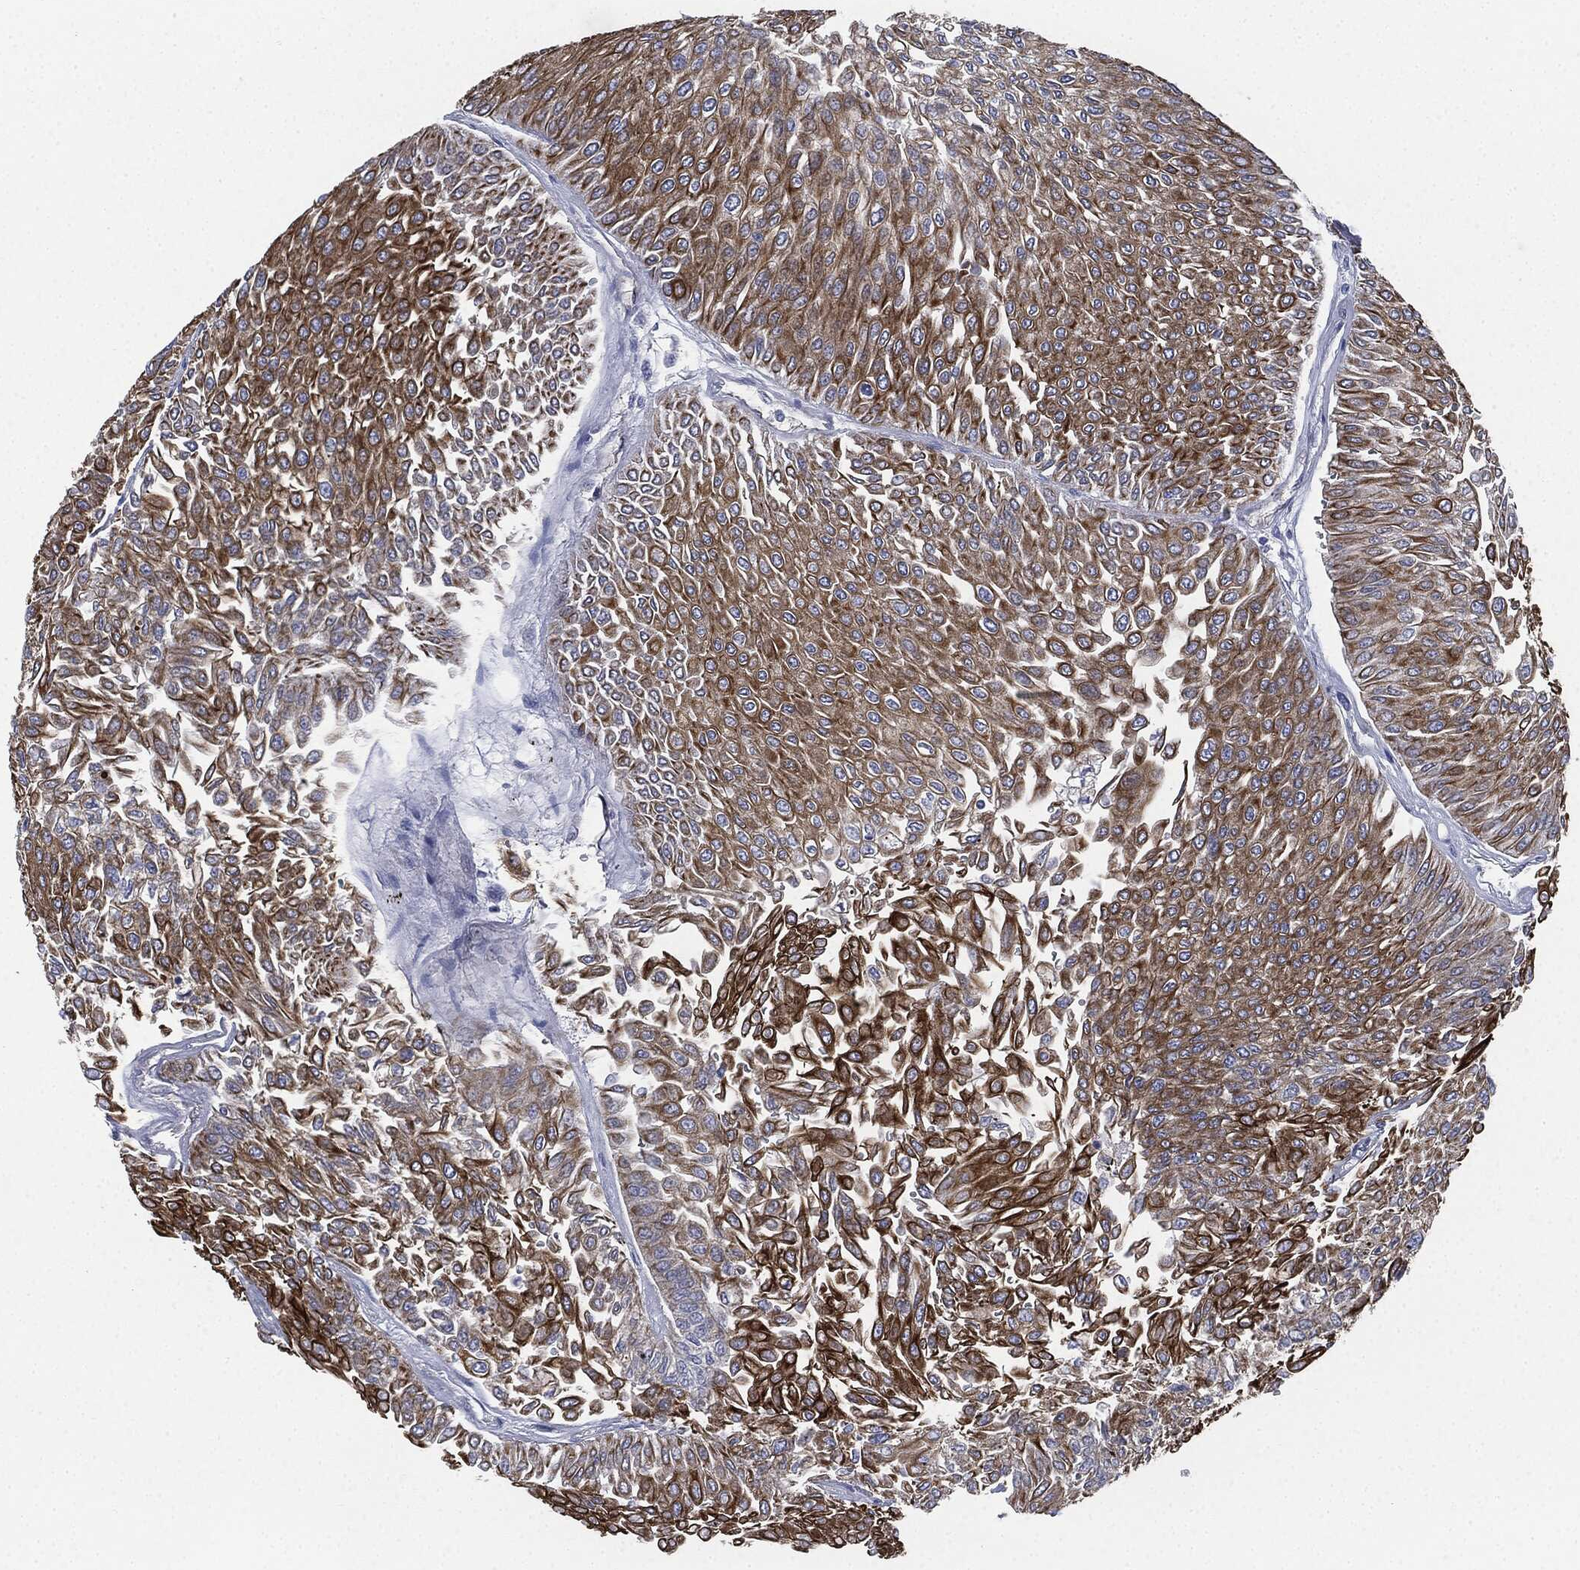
{"staining": {"intensity": "strong", "quantity": ">75%", "location": "cytoplasmic/membranous"}, "tissue": "urothelial cancer", "cell_type": "Tumor cells", "image_type": "cancer", "snomed": [{"axis": "morphology", "description": "Urothelial carcinoma, Low grade"}, {"axis": "topography", "description": "Urinary bladder"}], "caption": "Immunohistochemical staining of human low-grade urothelial carcinoma displays high levels of strong cytoplasmic/membranous protein positivity in approximately >75% of tumor cells.", "gene": "SHROOM2", "patient": {"sex": "male", "age": 67}}